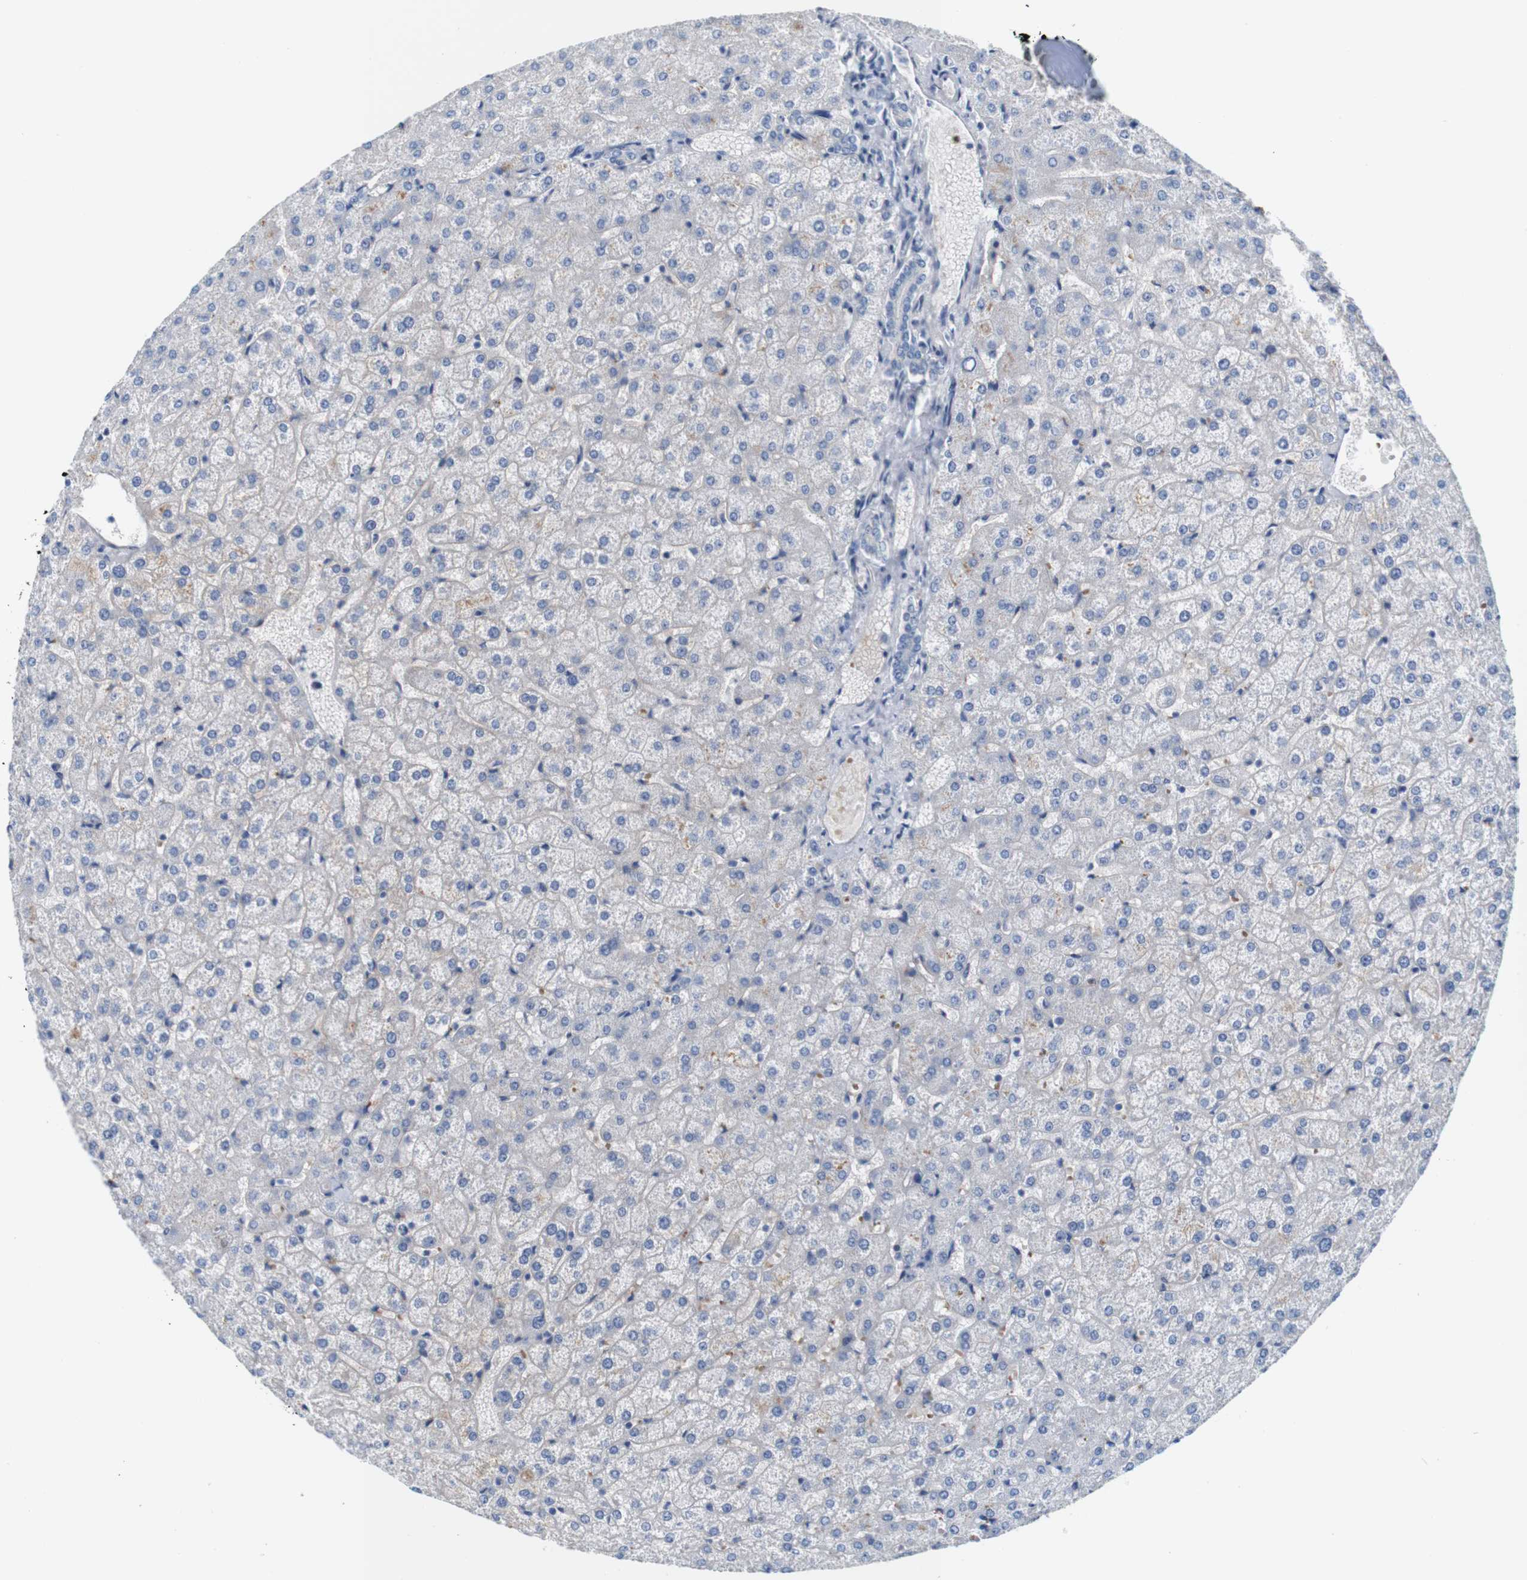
{"staining": {"intensity": "negative", "quantity": "none", "location": "none"}, "tissue": "liver", "cell_type": "Cholangiocytes", "image_type": "normal", "snomed": [{"axis": "morphology", "description": "Normal tissue, NOS"}, {"axis": "topography", "description": "Liver"}], "caption": "Image shows no protein positivity in cholangiocytes of normal liver. Brightfield microscopy of immunohistochemistry (IHC) stained with DAB (3,3'-diaminobenzidine) (brown) and hematoxylin (blue), captured at high magnification.", "gene": "IGSF8", "patient": {"sex": "female", "age": 32}}